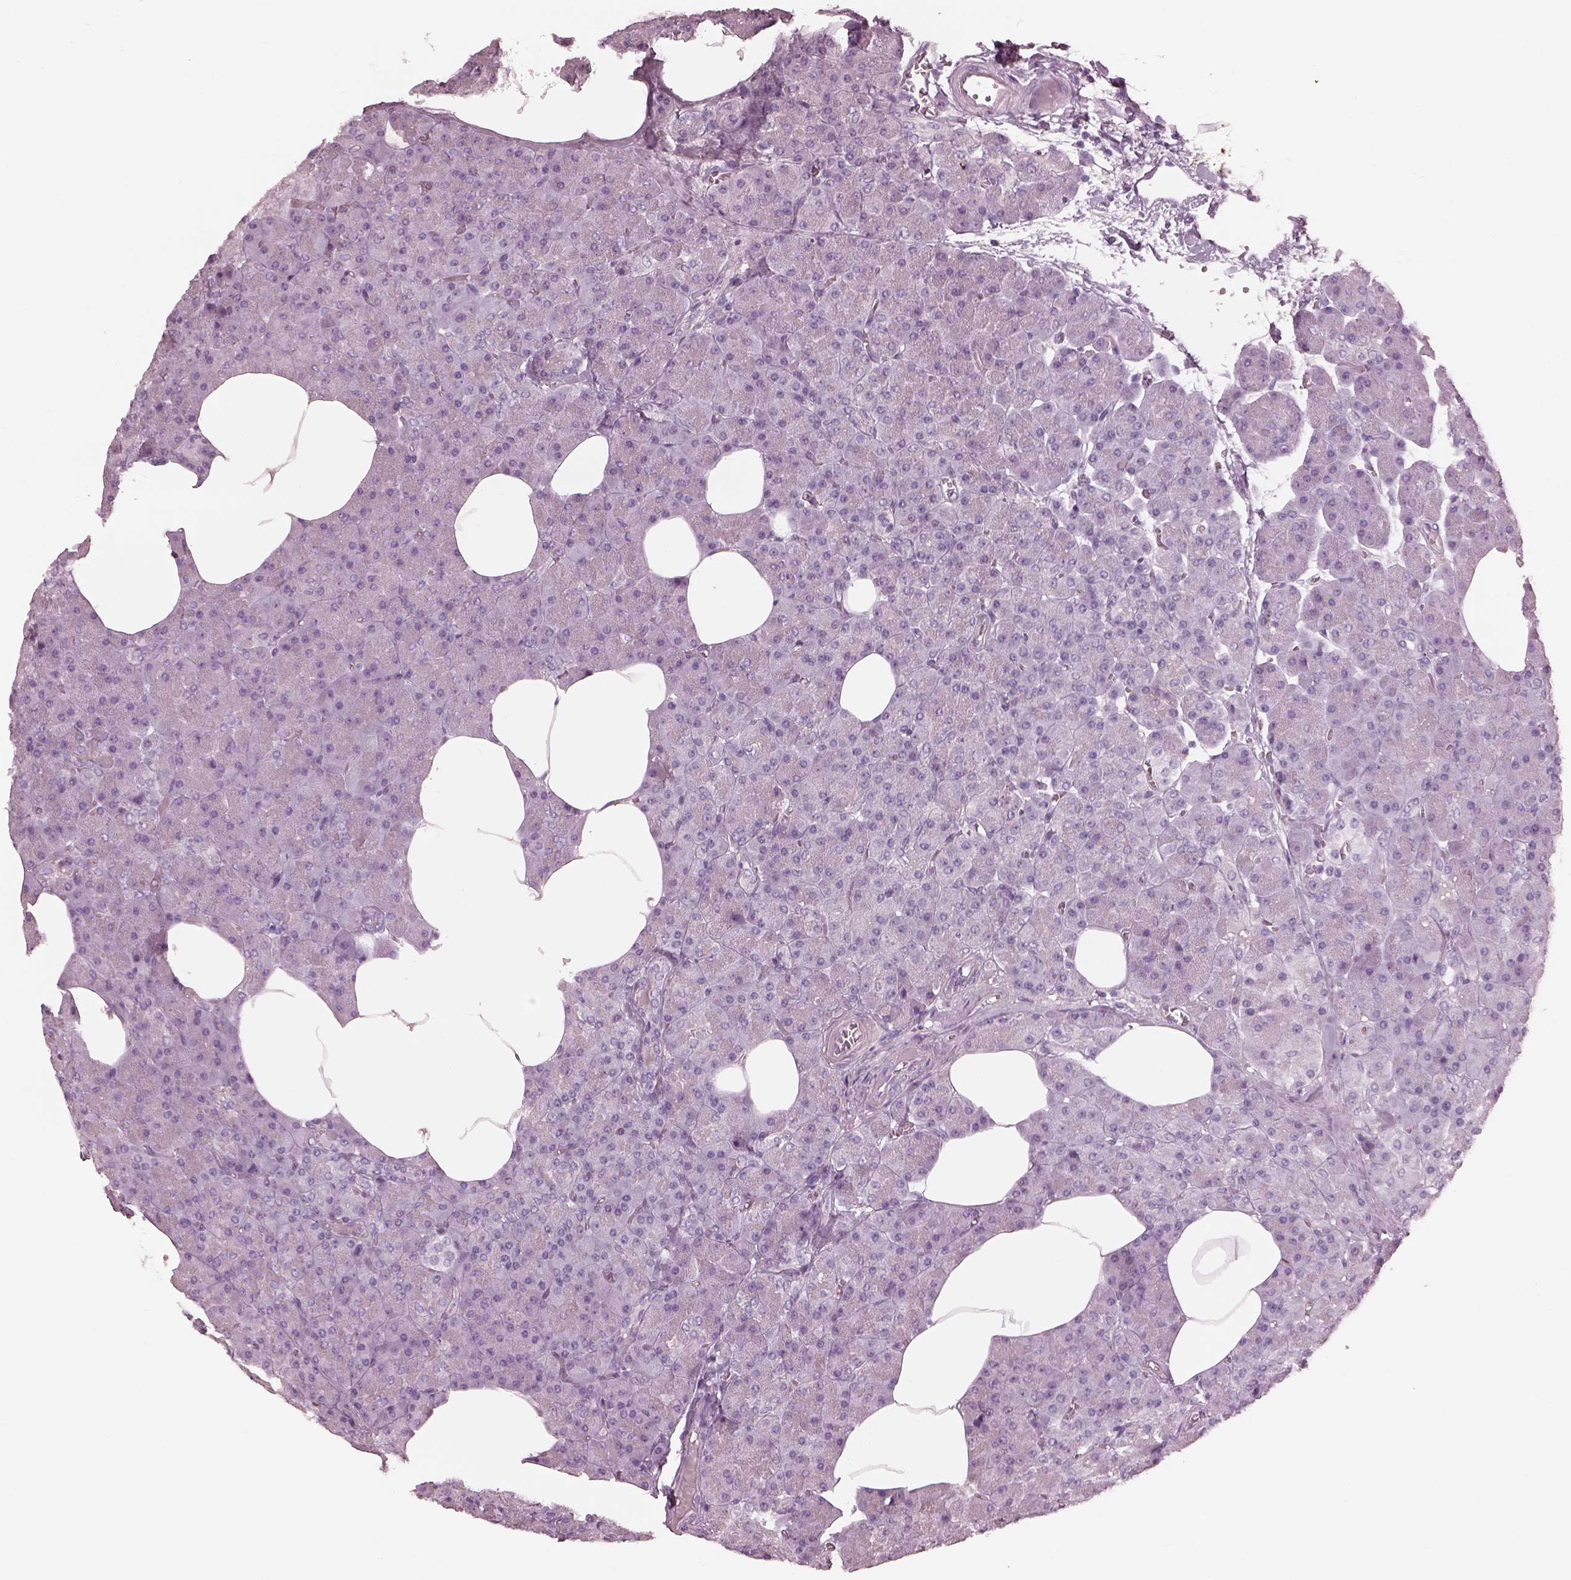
{"staining": {"intensity": "negative", "quantity": "none", "location": "none"}, "tissue": "pancreas", "cell_type": "Exocrine glandular cells", "image_type": "normal", "snomed": [{"axis": "morphology", "description": "Normal tissue, NOS"}, {"axis": "topography", "description": "Pancreas"}], "caption": "Immunohistochemistry (IHC) photomicrograph of benign pancreas: human pancreas stained with DAB (3,3'-diaminobenzidine) reveals no significant protein staining in exocrine glandular cells.", "gene": "C2orf81", "patient": {"sex": "female", "age": 45}}